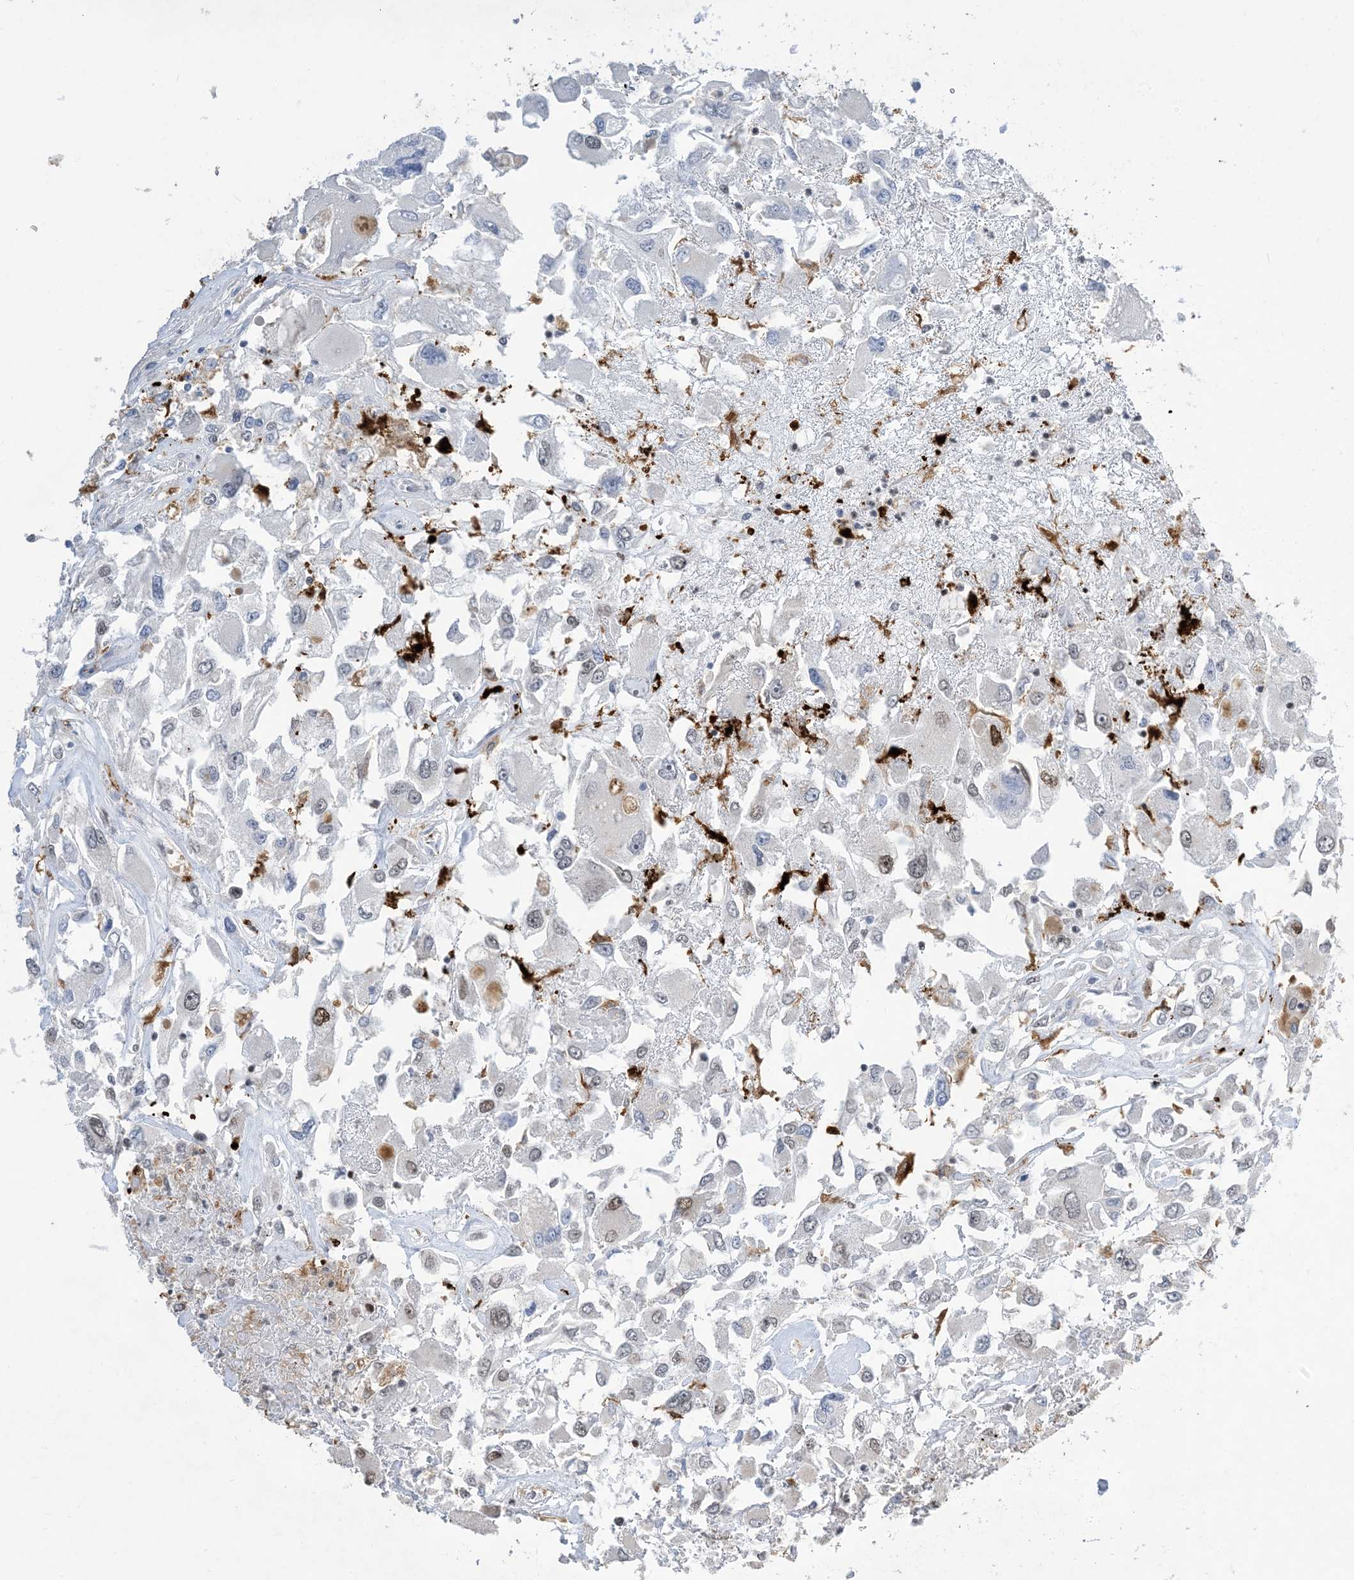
{"staining": {"intensity": "moderate", "quantity": "<25%", "location": "nuclear"}, "tissue": "renal cancer", "cell_type": "Tumor cells", "image_type": "cancer", "snomed": [{"axis": "morphology", "description": "Adenocarcinoma, NOS"}, {"axis": "topography", "description": "Kidney"}], "caption": "Immunohistochemical staining of human renal cancer (adenocarcinoma) reveals moderate nuclear protein expression in about <25% of tumor cells. (brown staining indicates protein expression, while blue staining denotes nuclei).", "gene": "SLC25A53", "patient": {"sex": "female", "age": 52}}